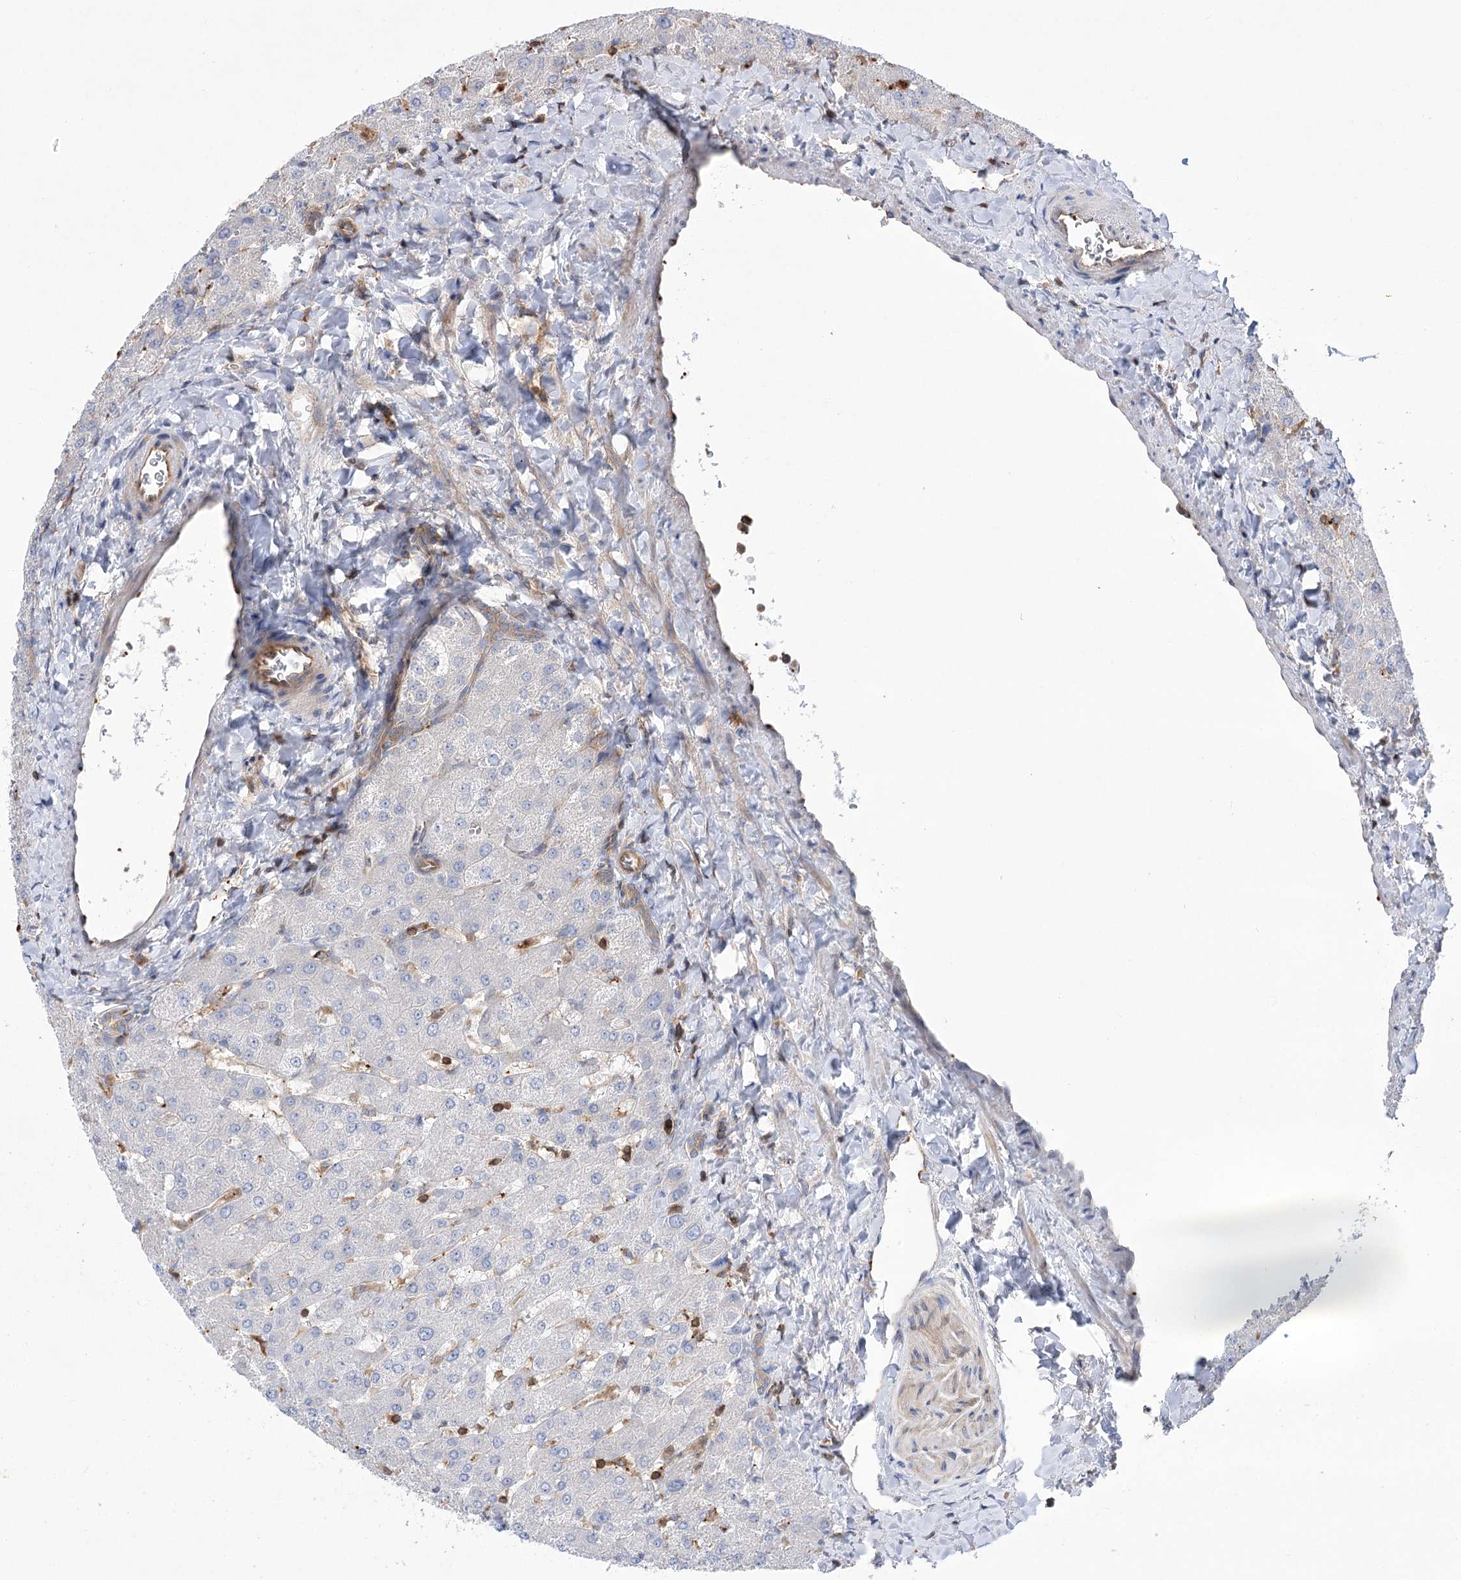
{"staining": {"intensity": "moderate", "quantity": "<25%", "location": "cytoplasmic/membranous"}, "tissue": "liver", "cell_type": "Cholangiocytes", "image_type": "normal", "snomed": [{"axis": "morphology", "description": "Normal tissue, NOS"}, {"axis": "topography", "description": "Liver"}], "caption": "DAB (3,3'-diaminobenzidine) immunohistochemical staining of unremarkable liver reveals moderate cytoplasmic/membranous protein staining in approximately <25% of cholangiocytes. Nuclei are stained in blue.", "gene": "VPS37B", "patient": {"sex": "male", "age": 55}}